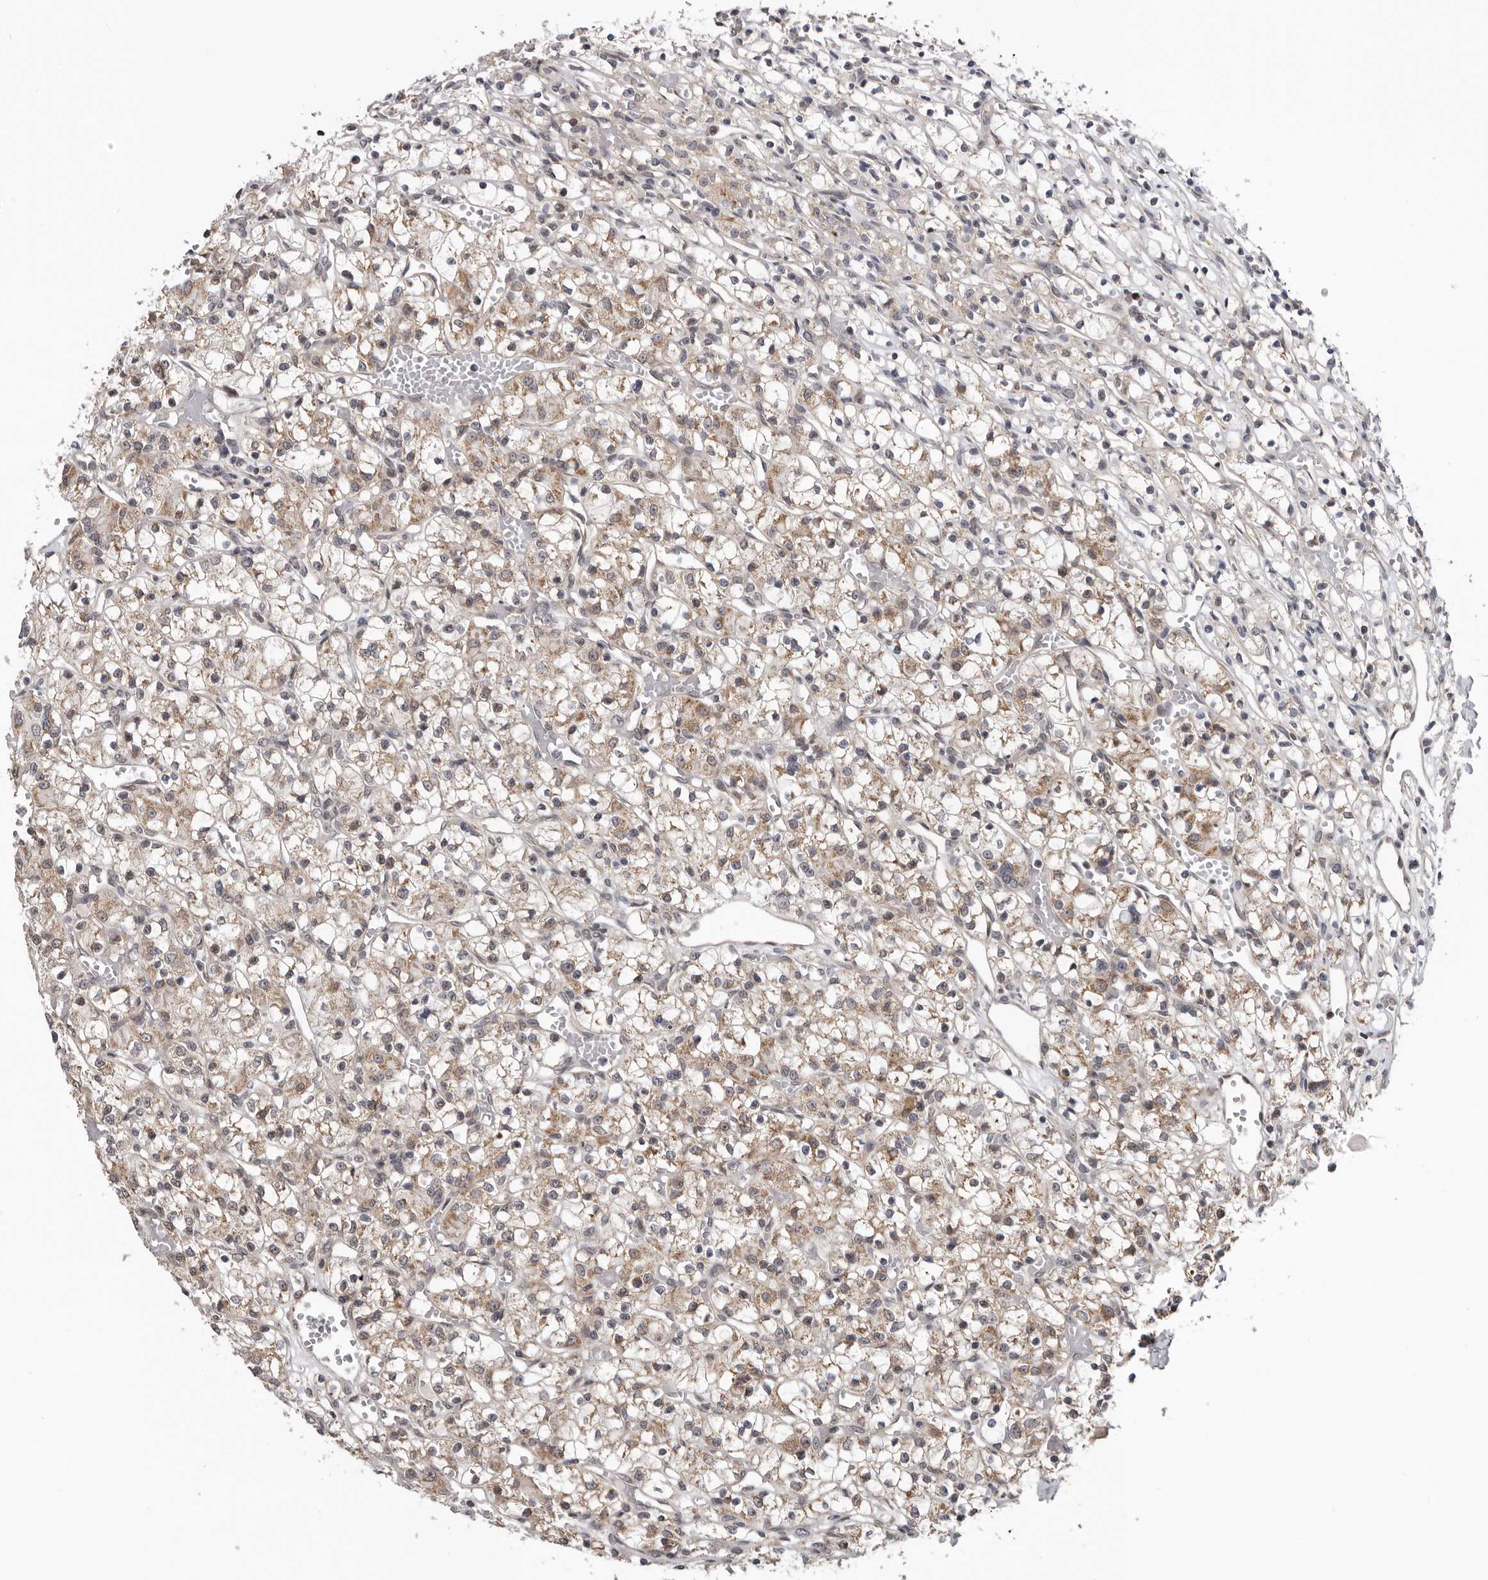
{"staining": {"intensity": "moderate", "quantity": ">75%", "location": "cytoplasmic/membranous"}, "tissue": "renal cancer", "cell_type": "Tumor cells", "image_type": "cancer", "snomed": [{"axis": "morphology", "description": "Adenocarcinoma, NOS"}, {"axis": "topography", "description": "Kidney"}], "caption": "Immunohistochemistry (IHC) histopathology image of human adenocarcinoma (renal) stained for a protein (brown), which exhibits medium levels of moderate cytoplasmic/membranous expression in approximately >75% of tumor cells.", "gene": "MOGAT2", "patient": {"sex": "female", "age": 59}}